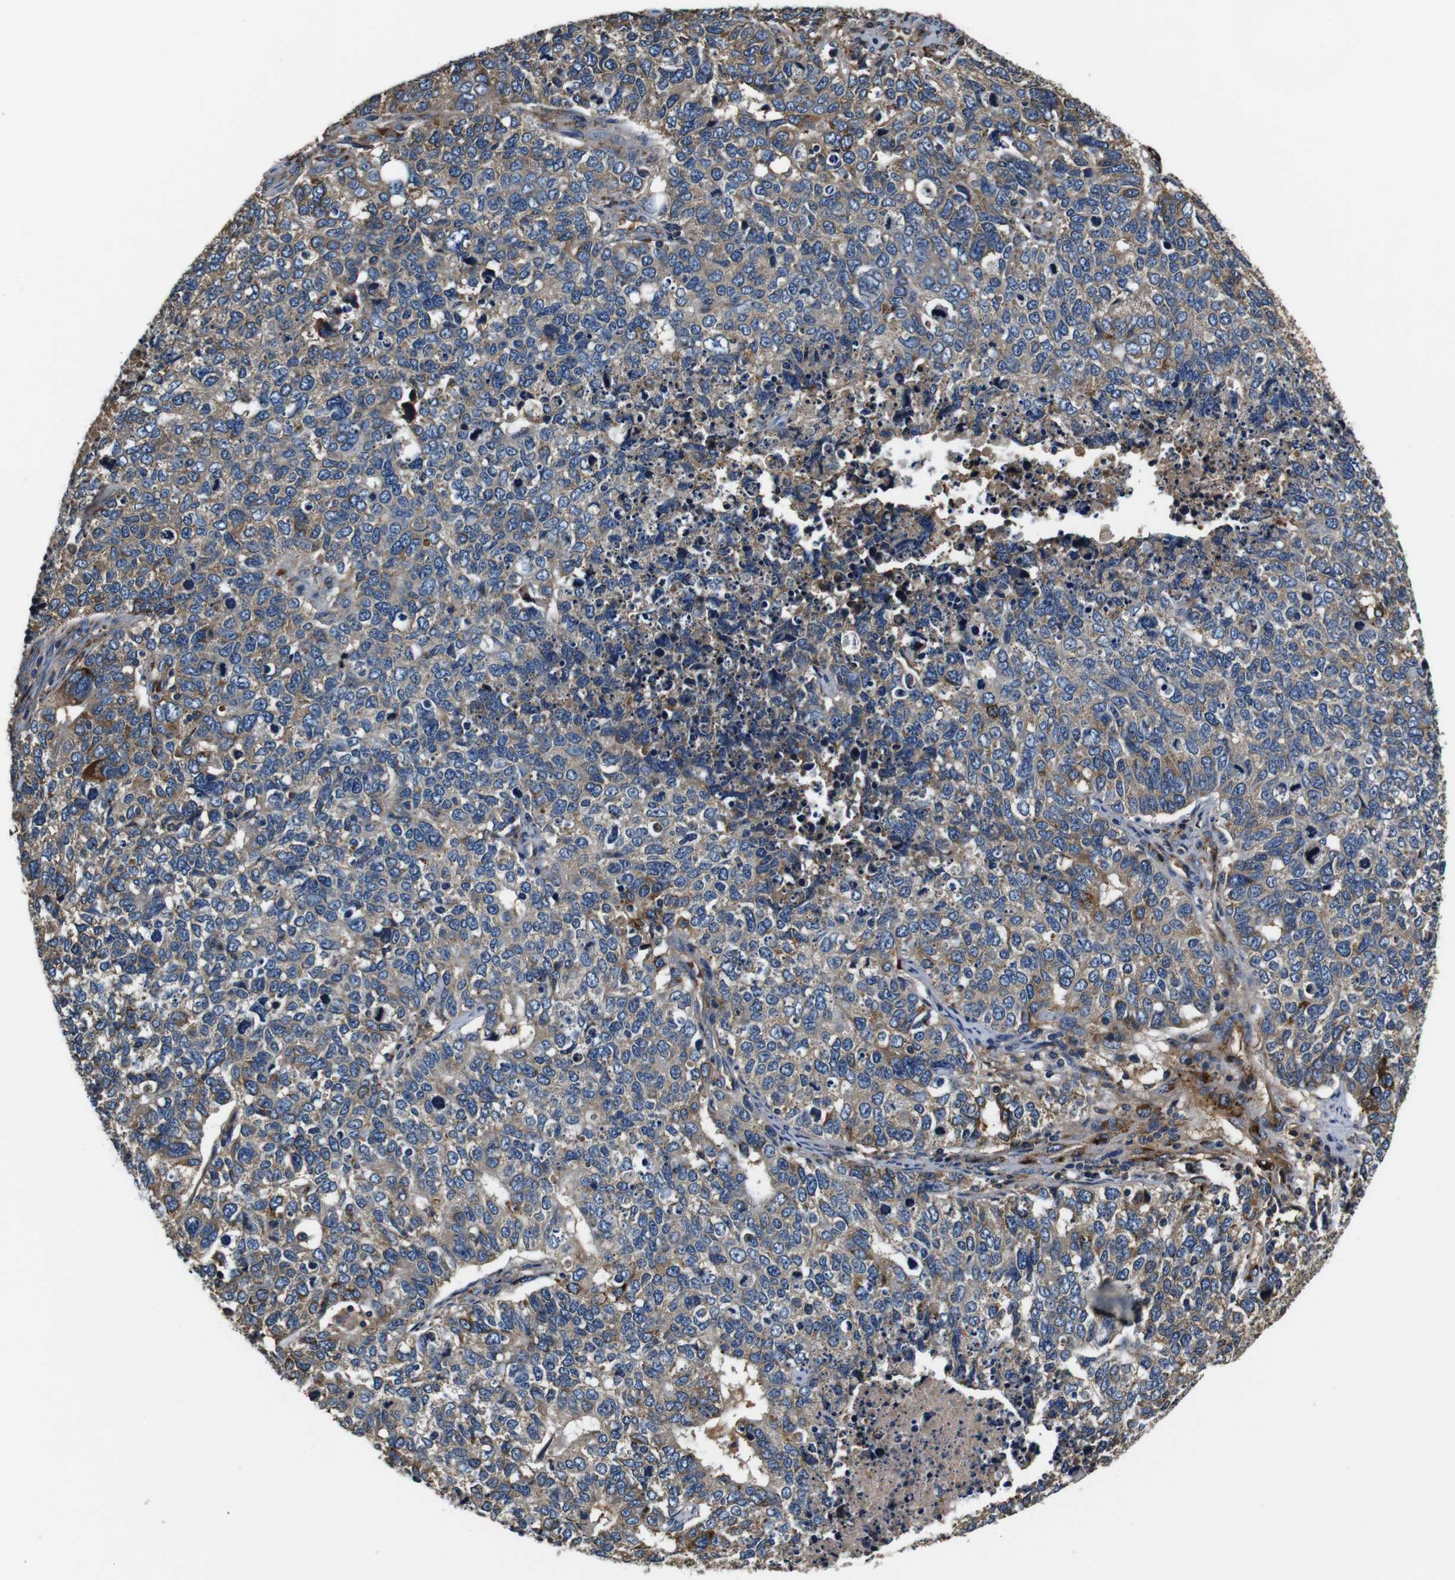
{"staining": {"intensity": "moderate", "quantity": ">75%", "location": "cytoplasmic/membranous"}, "tissue": "cervical cancer", "cell_type": "Tumor cells", "image_type": "cancer", "snomed": [{"axis": "morphology", "description": "Squamous cell carcinoma, NOS"}, {"axis": "topography", "description": "Cervix"}], "caption": "Tumor cells demonstrate medium levels of moderate cytoplasmic/membranous staining in about >75% of cells in human cervical cancer.", "gene": "COL1A1", "patient": {"sex": "female", "age": 63}}